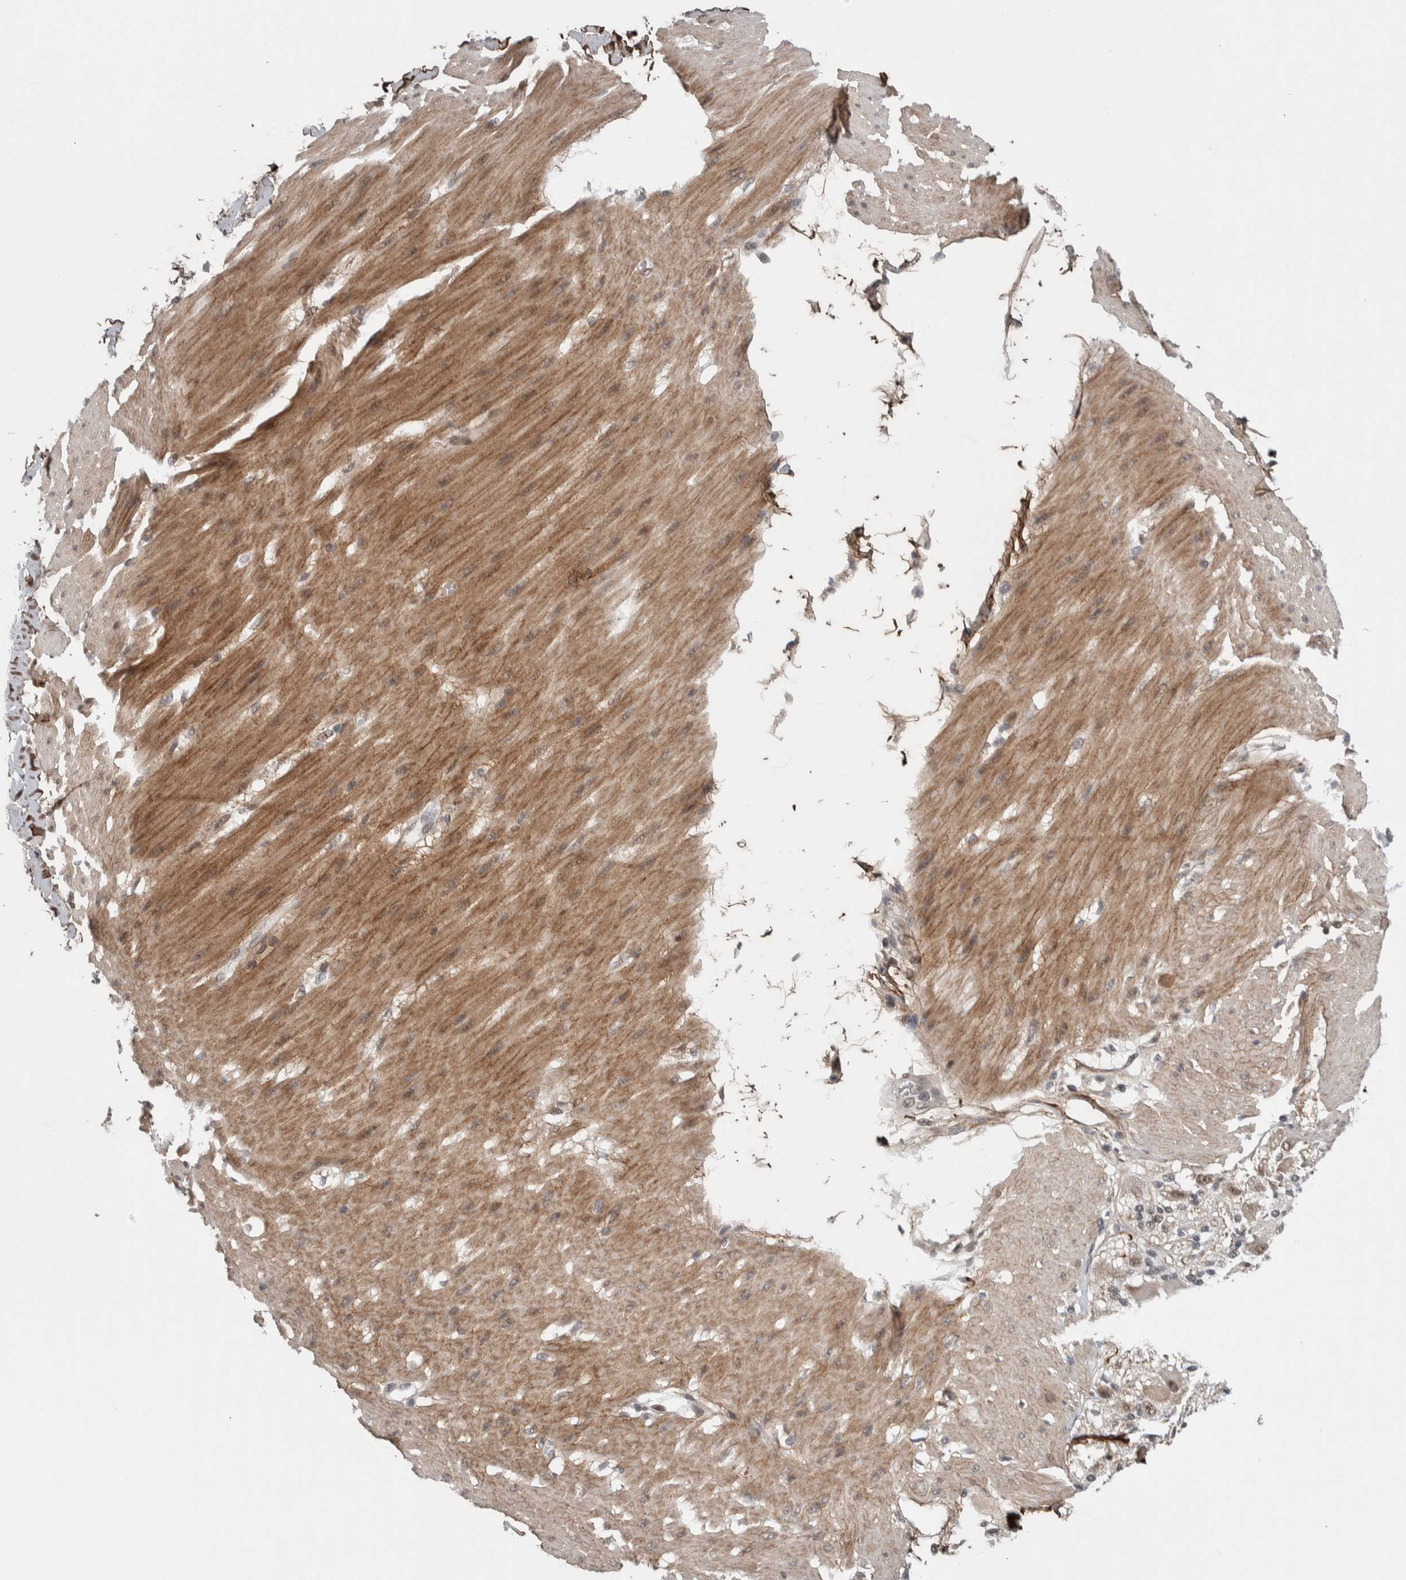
{"staining": {"intensity": "moderate", "quantity": "25%-75%", "location": "nuclear"}, "tissue": "adipose tissue", "cell_type": "Adipocytes", "image_type": "normal", "snomed": [{"axis": "morphology", "description": "Normal tissue, NOS"}, {"axis": "morphology", "description": "Adenocarcinoma, NOS"}, {"axis": "topography", "description": "Duodenum"}, {"axis": "topography", "description": "Peripheral nerve tissue"}], "caption": "Immunohistochemical staining of benign human adipose tissue shows moderate nuclear protein staining in approximately 25%-75% of adipocytes. The staining is performed using DAB brown chromogen to label protein expression. The nuclei are counter-stained blue using hematoxylin.", "gene": "ASPN", "patient": {"sex": "female", "age": 60}}